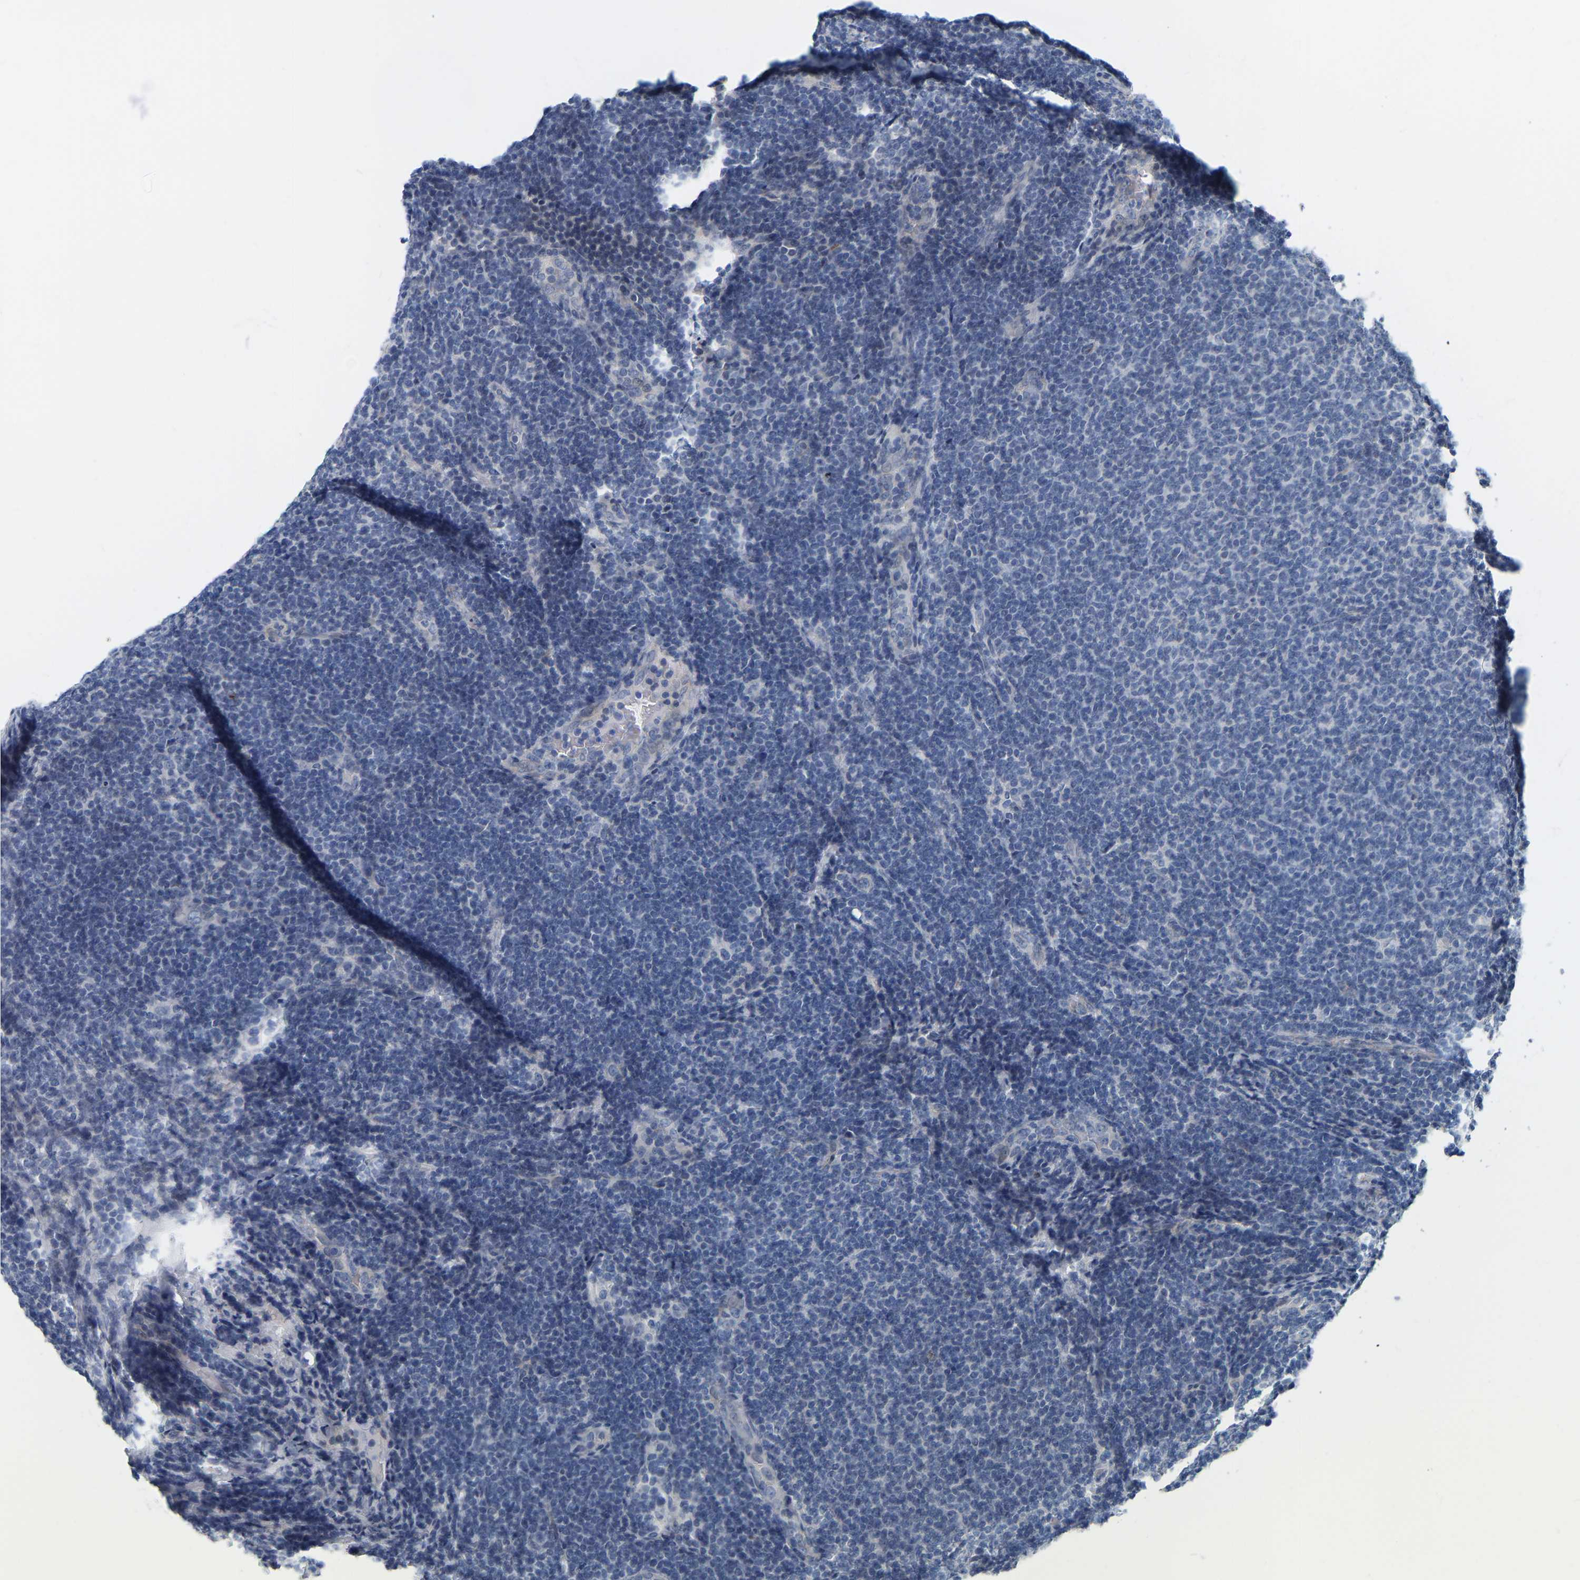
{"staining": {"intensity": "negative", "quantity": "none", "location": "none"}, "tissue": "lymphoma", "cell_type": "Tumor cells", "image_type": "cancer", "snomed": [{"axis": "morphology", "description": "Malignant lymphoma, non-Hodgkin's type, Low grade"}, {"axis": "topography", "description": "Lymph node"}], "caption": "Immunohistochemical staining of human lymphoma reveals no significant expression in tumor cells.", "gene": "SSH1", "patient": {"sex": "male", "age": 66}}